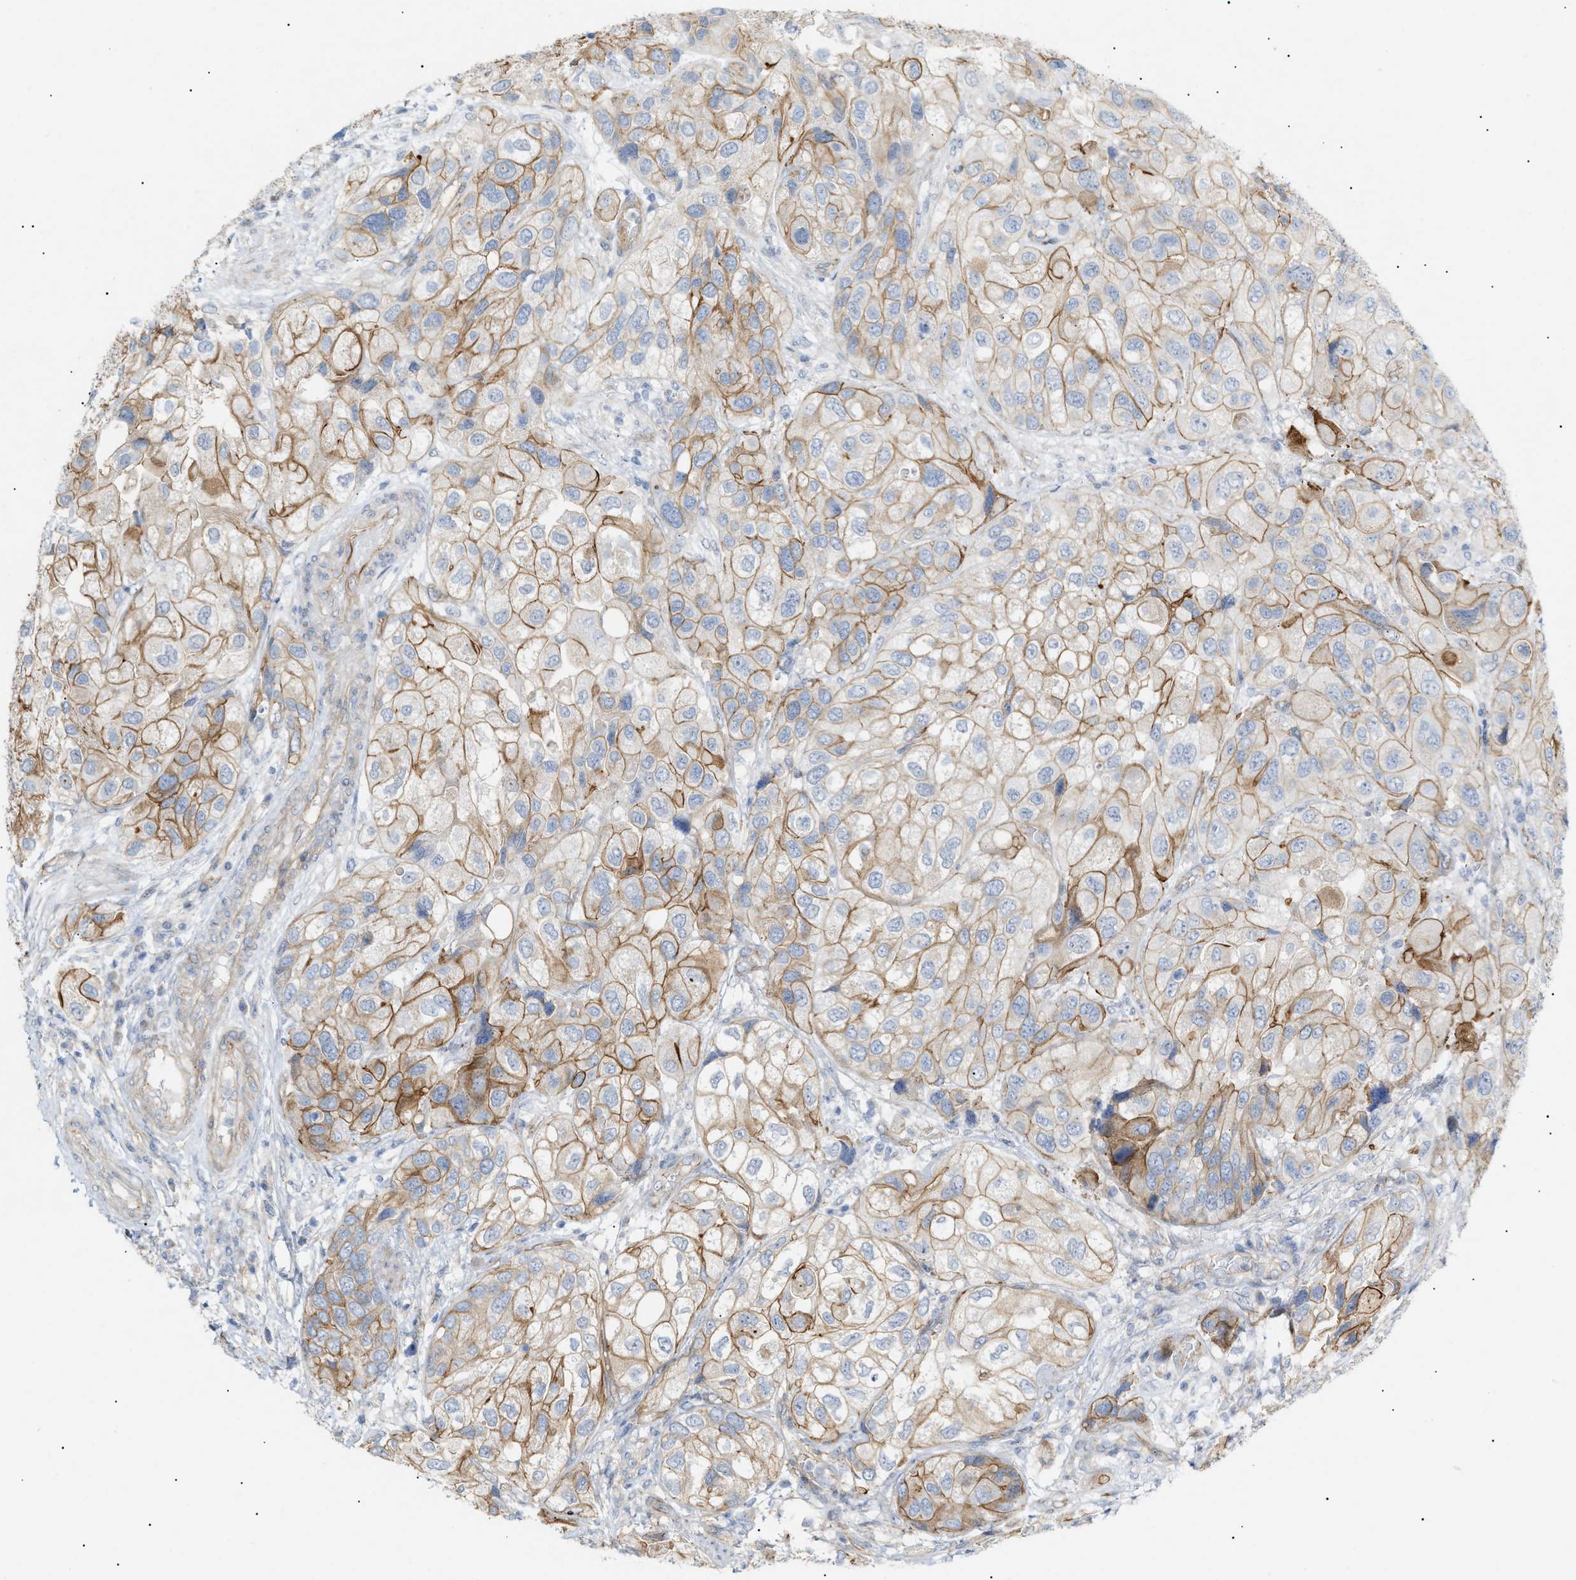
{"staining": {"intensity": "moderate", "quantity": "25%-75%", "location": "cytoplasmic/membranous"}, "tissue": "urothelial cancer", "cell_type": "Tumor cells", "image_type": "cancer", "snomed": [{"axis": "morphology", "description": "Urothelial carcinoma, High grade"}, {"axis": "topography", "description": "Urinary bladder"}], "caption": "Moderate cytoplasmic/membranous expression is appreciated in about 25%-75% of tumor cells in urothelial cancer. (IHC, brightfield microscopy, high magnification).", "gene": "ZFHX2", "patient": {"sex": "female", "age": 64}}